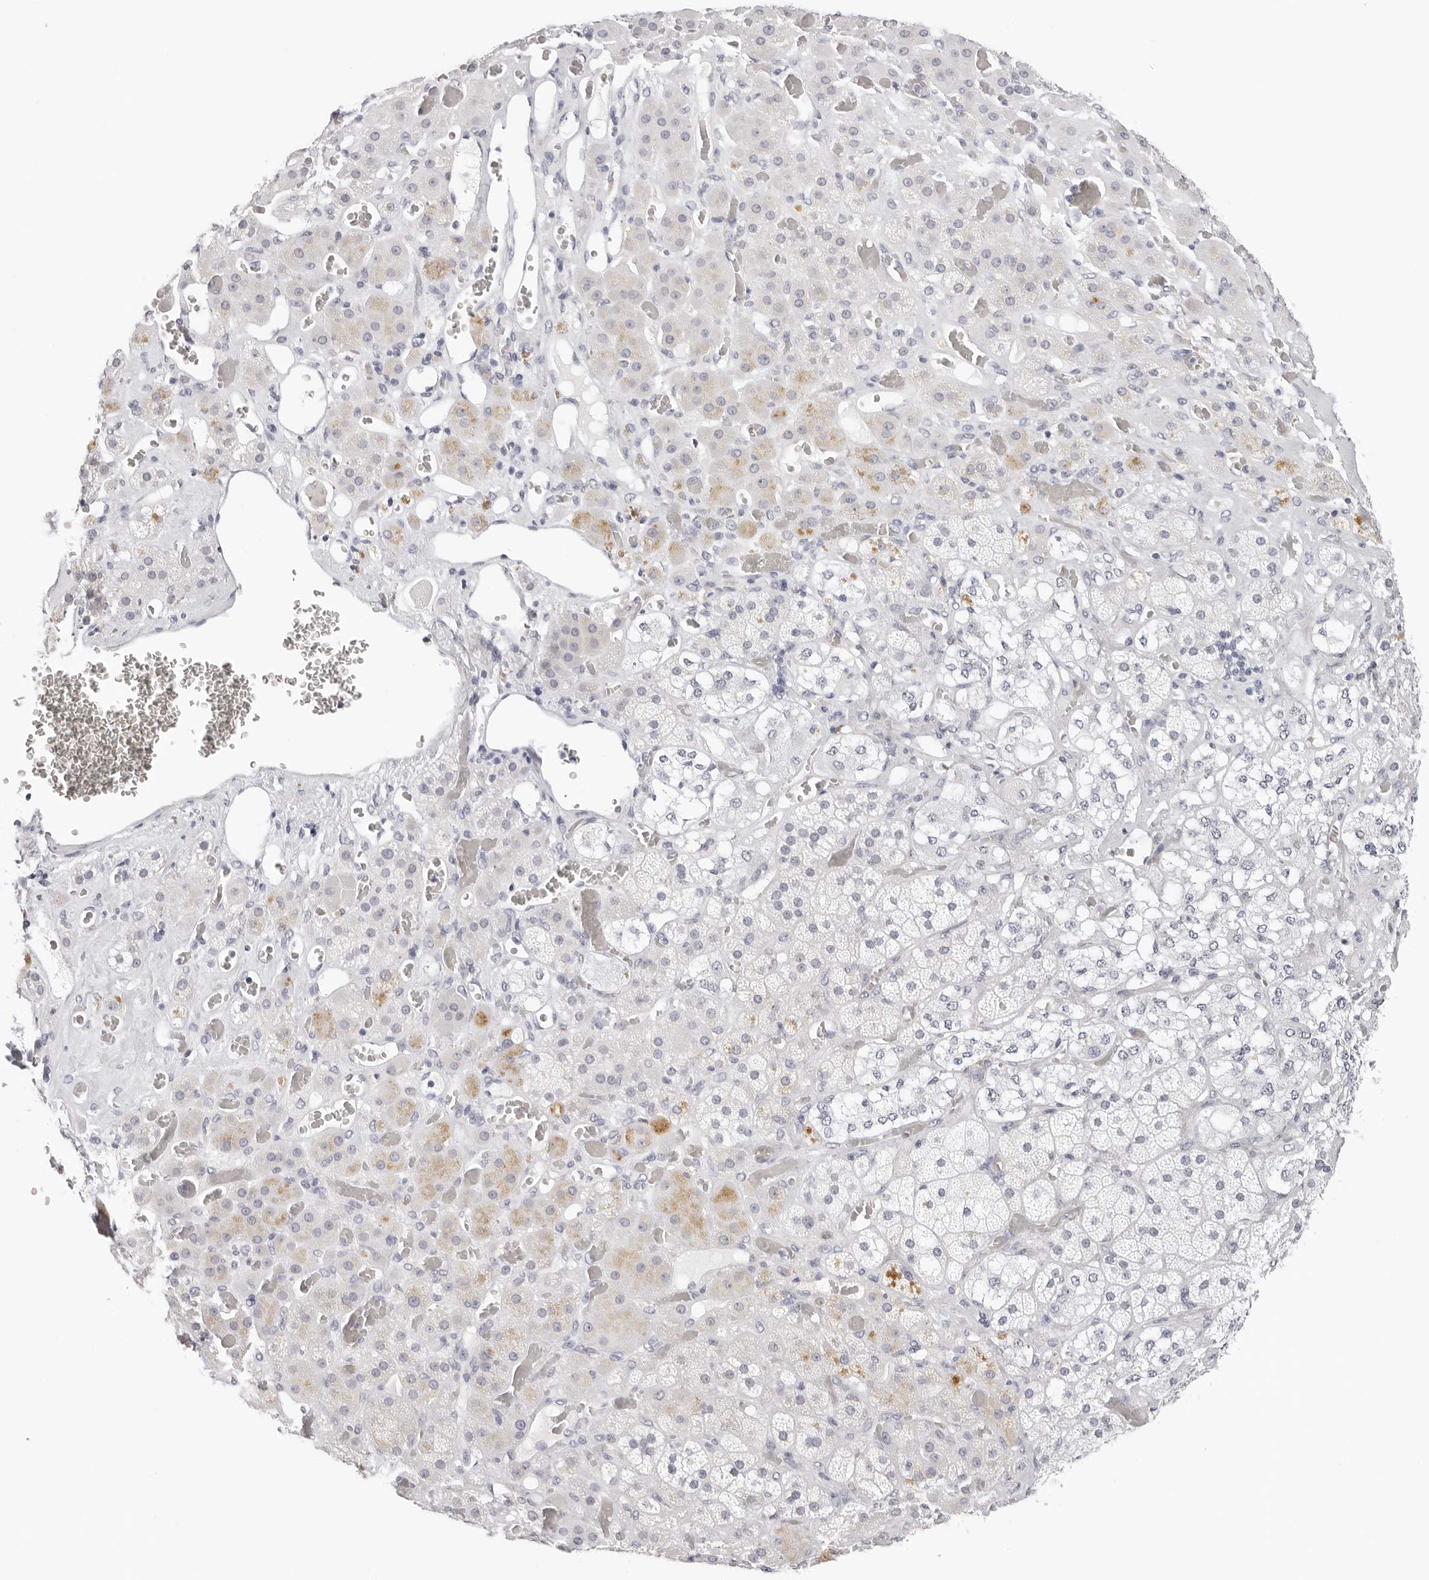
{"staining": {"intensity": "negative", "quantity": "none", "location": "none"}, "tissue": "adrenal gland", "cell_type": "Glandular cells", "image_type": "normal", "snomed": [{"axis": "morphology", "description": "Normal tissue, NOS"}, {"axis": "topography", "description": "Adrenal gland"}], "caption": "A high-resolution image shows IHC staining of normal adrenal gland, which exhibits no significant expression in glandular cells.", "gene": "EDN2", "patient": {"sex": "male", "age": 57}}